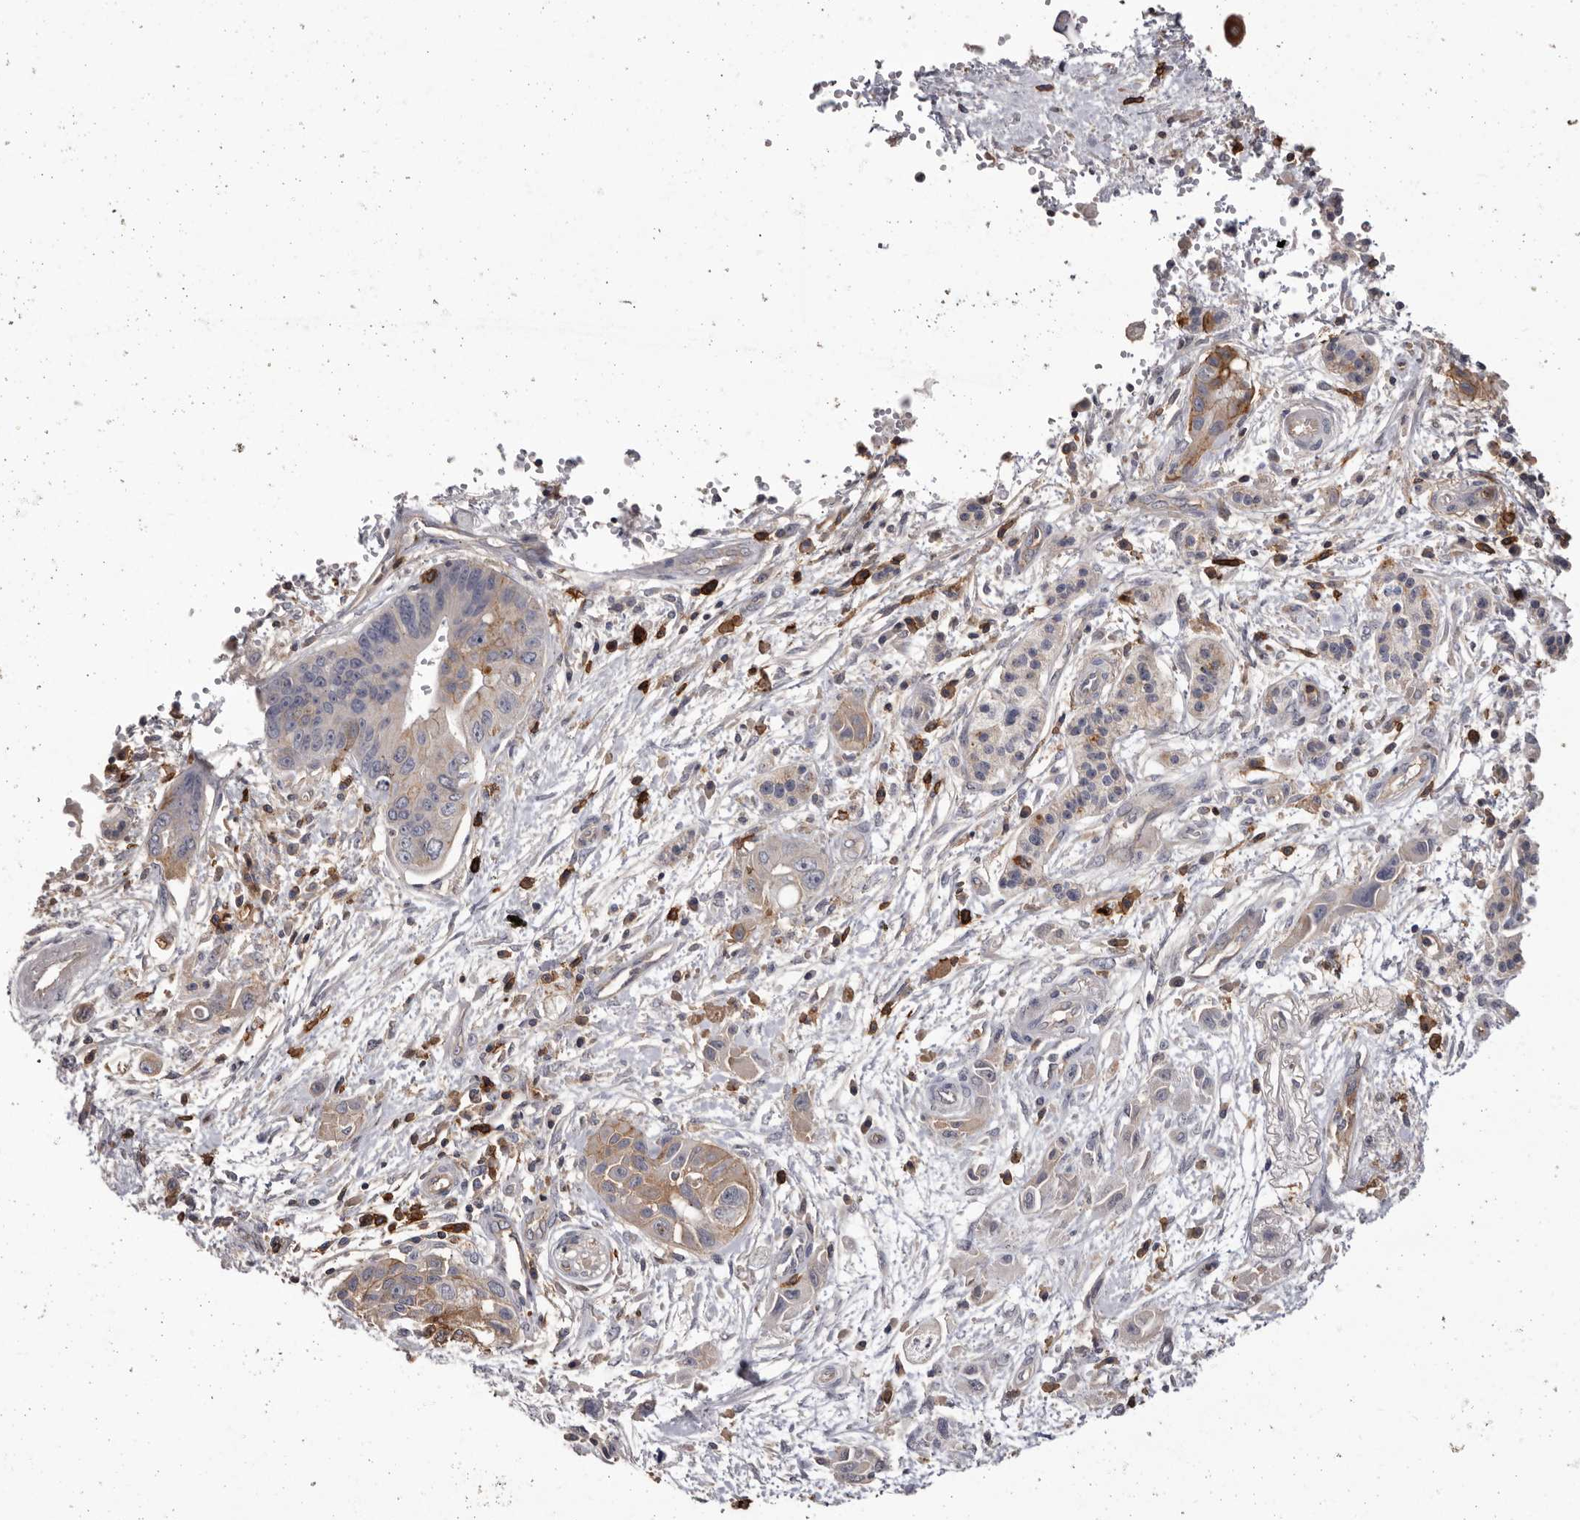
{"staining": {"intensity": "weak", "quantity": "25%-75%", "location": "cytoplasmic/membranous"}, "tissue": "pancreatic cancer", "cell_type": "Tumor cells", "image_type": "cancer", "snomed": [{"axis": "morphology", "description": "Adenocarcinoma, NOS"}, {"axis": "topography", "description": "Pancreas"}], "caption": "Human pancreatic cancer (adenocarcinoma) stained with a brown dye reveals weak cytoplasmic/membranous positive expression in about 25%-75% of tumor cells.", "gene": "MMACHC", "patient": {"sex": "female", "age": 73}}